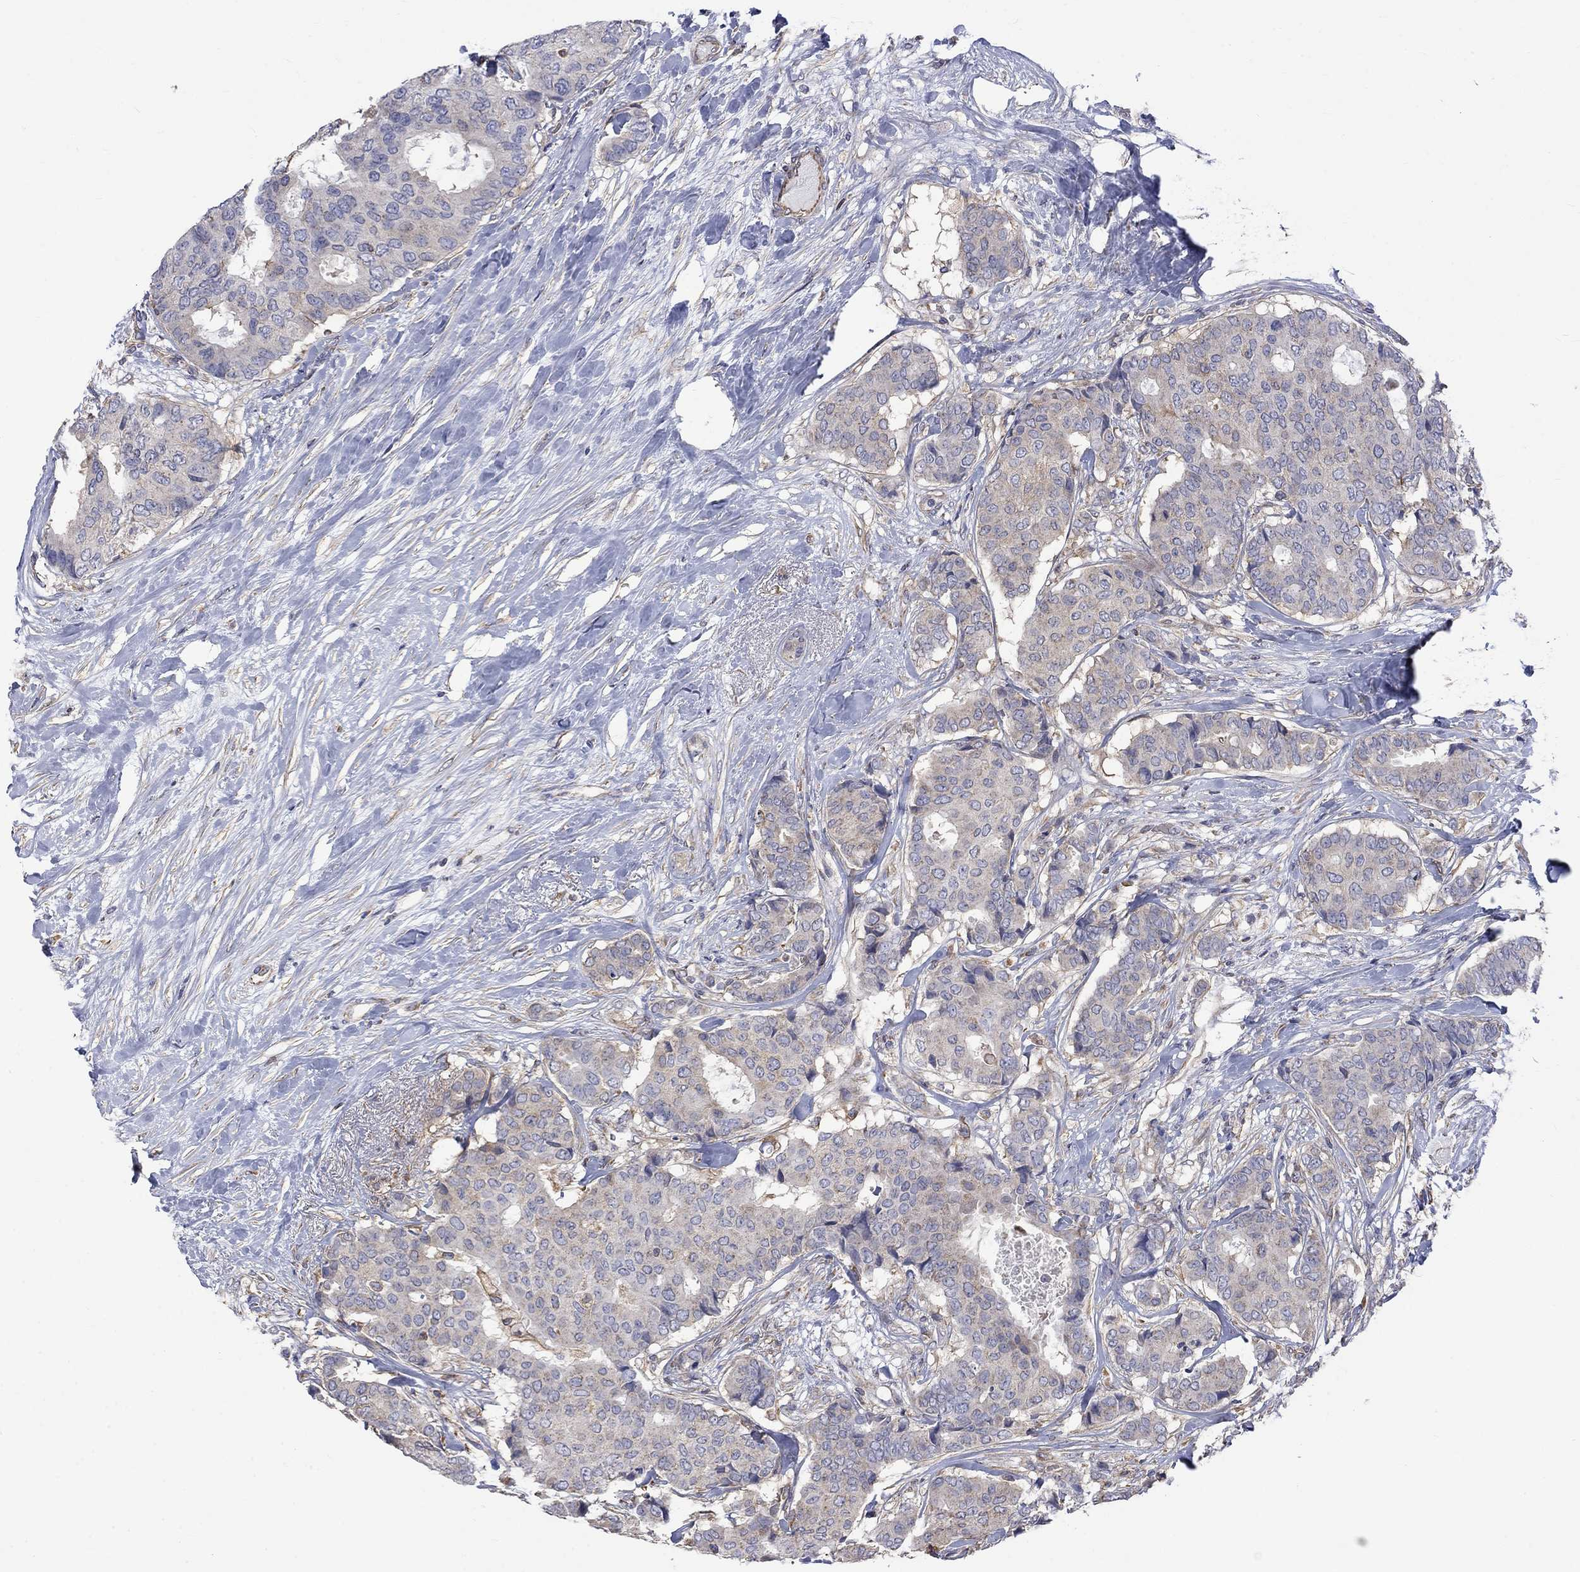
{"staining": {"intensity": "moderate", "quantity": "<25%", "location": "cytoplasmic/membranous"}, "tissue": "breast cancer", "cell_type": "Tumor cells", "image_type": "cancer", "snomed": [{"axis": "morphology", "description": "Duct carcinoma"}, {"axis": "topography", "description": "Breast"}], "caption": "Brown immunohistochemical staining in human breast intraductal carcinoma demonstrates moderate cytoplasmic/membranous positivity in about <25% of tumor cells.", "gene": "CAMKK2", "patient": {"sex": "female", "age": 75}}